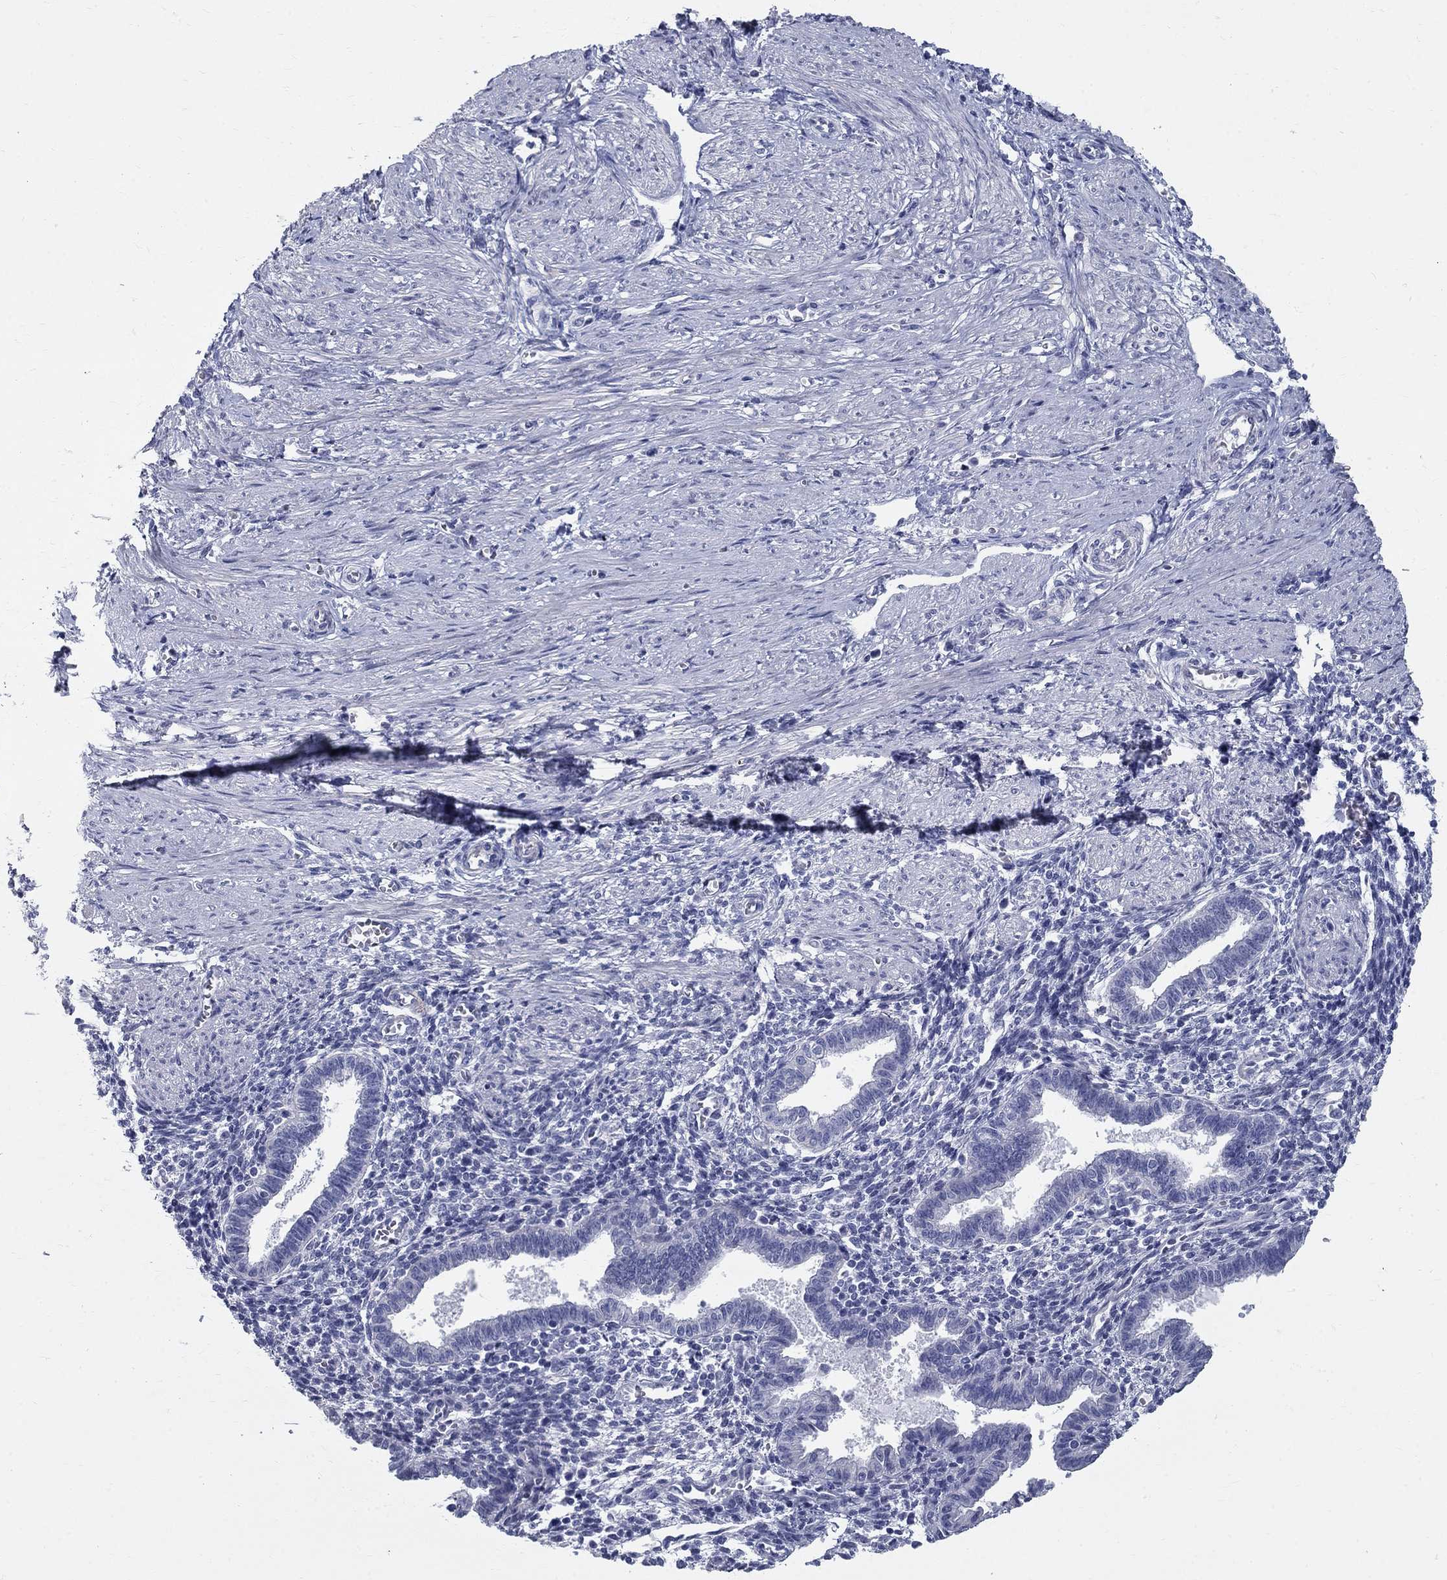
{"staining": {"intensity": "negative", "quantity": "none", "location": "none"}, "tissue": "endometrium", "cell_type": "Cells in endometrial stroma", "image_type": "normal", "snomed": [{"axis": "morphology", "description": "Normal tissue, NOS"}, {"axis": "topography", "description": "Endometrium"}], "caption": "Immunohistochemistry (IHC) micrograph of unremarkable human endometrium stained for a protein (brown), which demonstrates no positivity in cells in endometrial stroma.", "gene": "TGM4", "patient": {"sex": "female", "age": 37}}